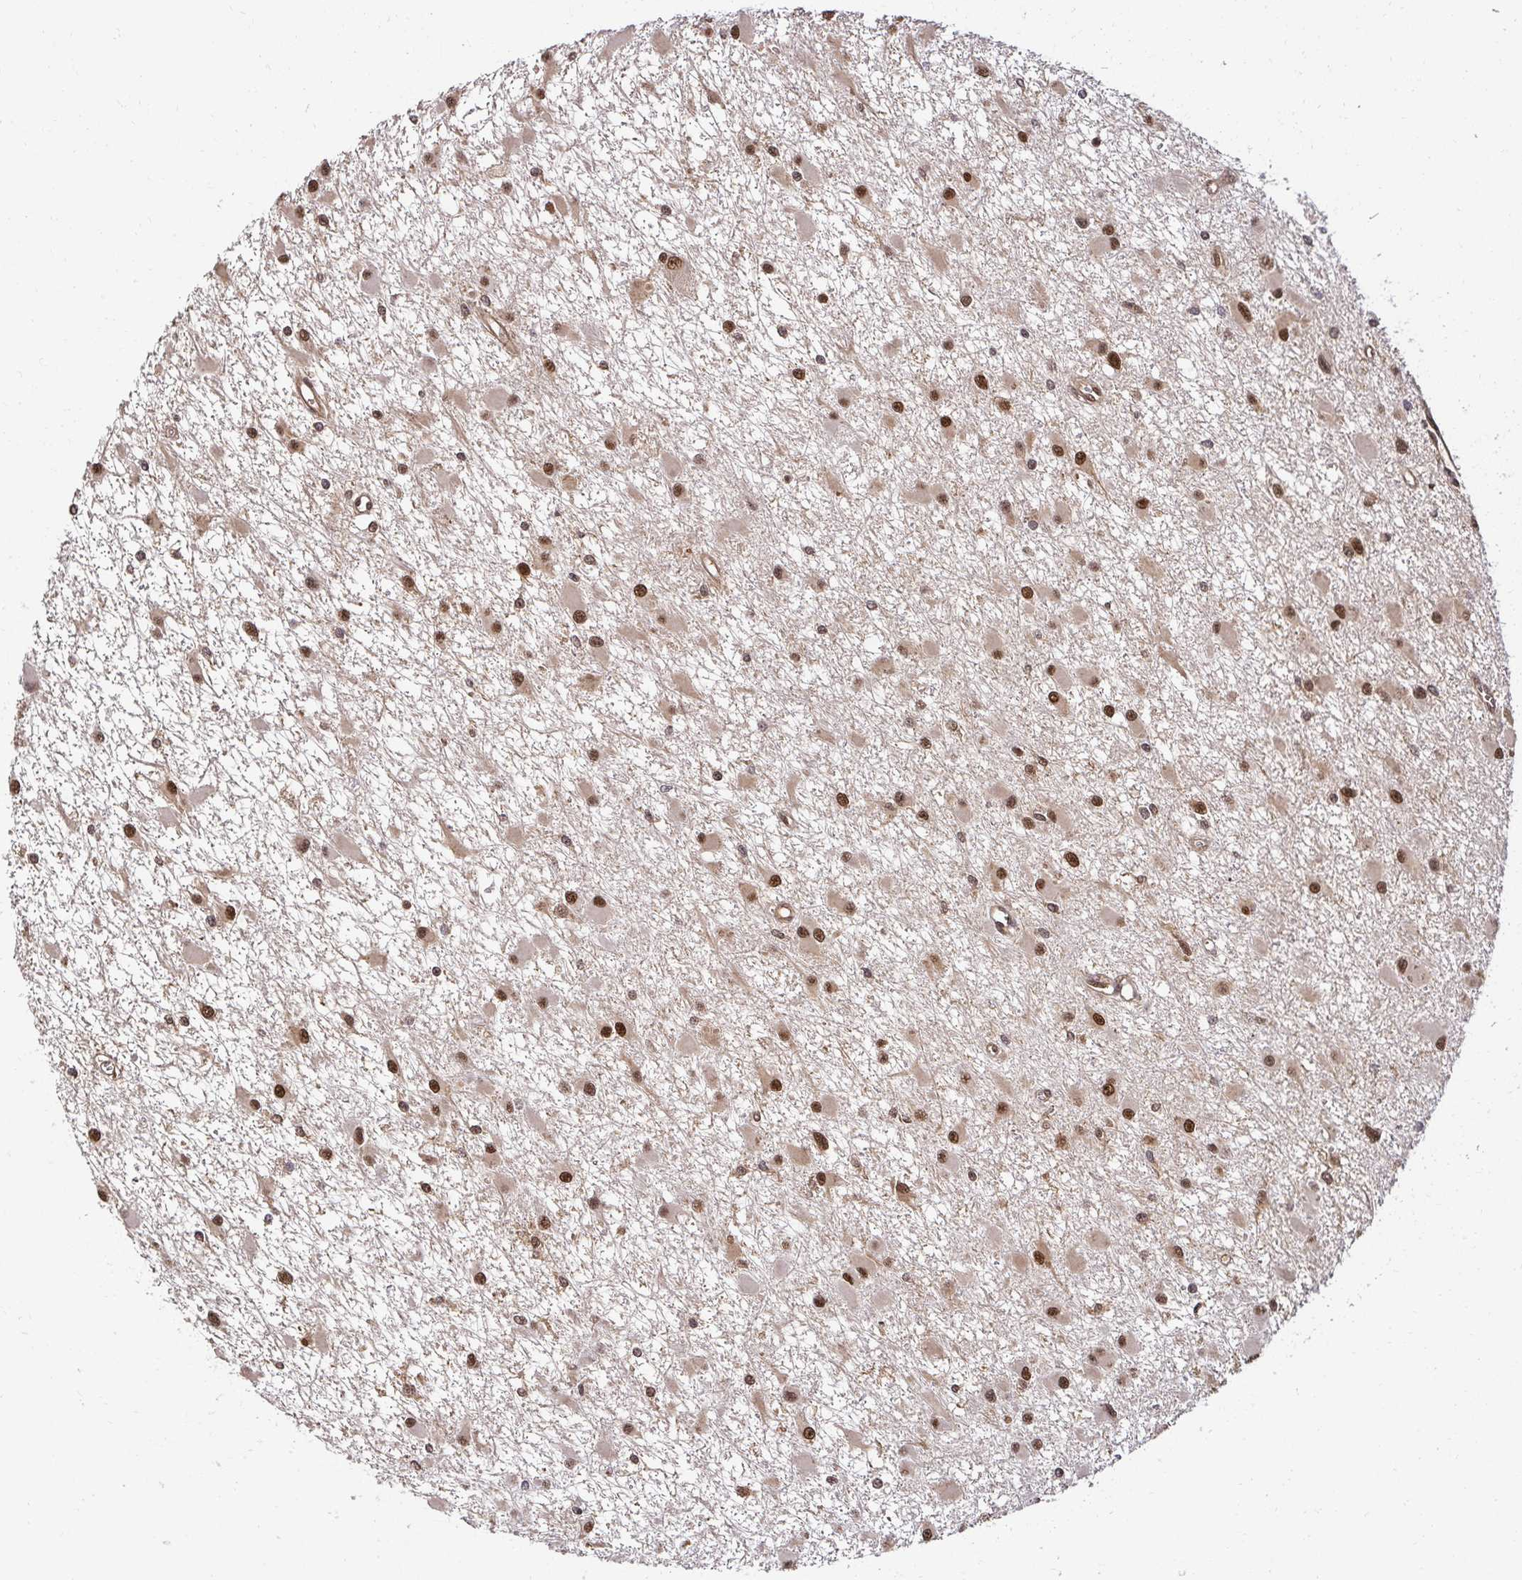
{"staining": {"intensity": "strong", "quantity": ">75%", "location": "nuclear"}, "tissue": "glioma", "cell_type": "Tumor cells", "image_type": "cancer", "snomed": [{"axis": "morphology", "description": "Glioma, malignant, High grade"}, {"axis": "topography", "description": "Brain"}], "caption": "Immunohistochemical staining of human high-grade glioma (malignant) reveals strong nuclear protein positivity in about >75% of tumor cells.", "gene": "PSMA4", "patient": {"sex": "male", "age": 54}}